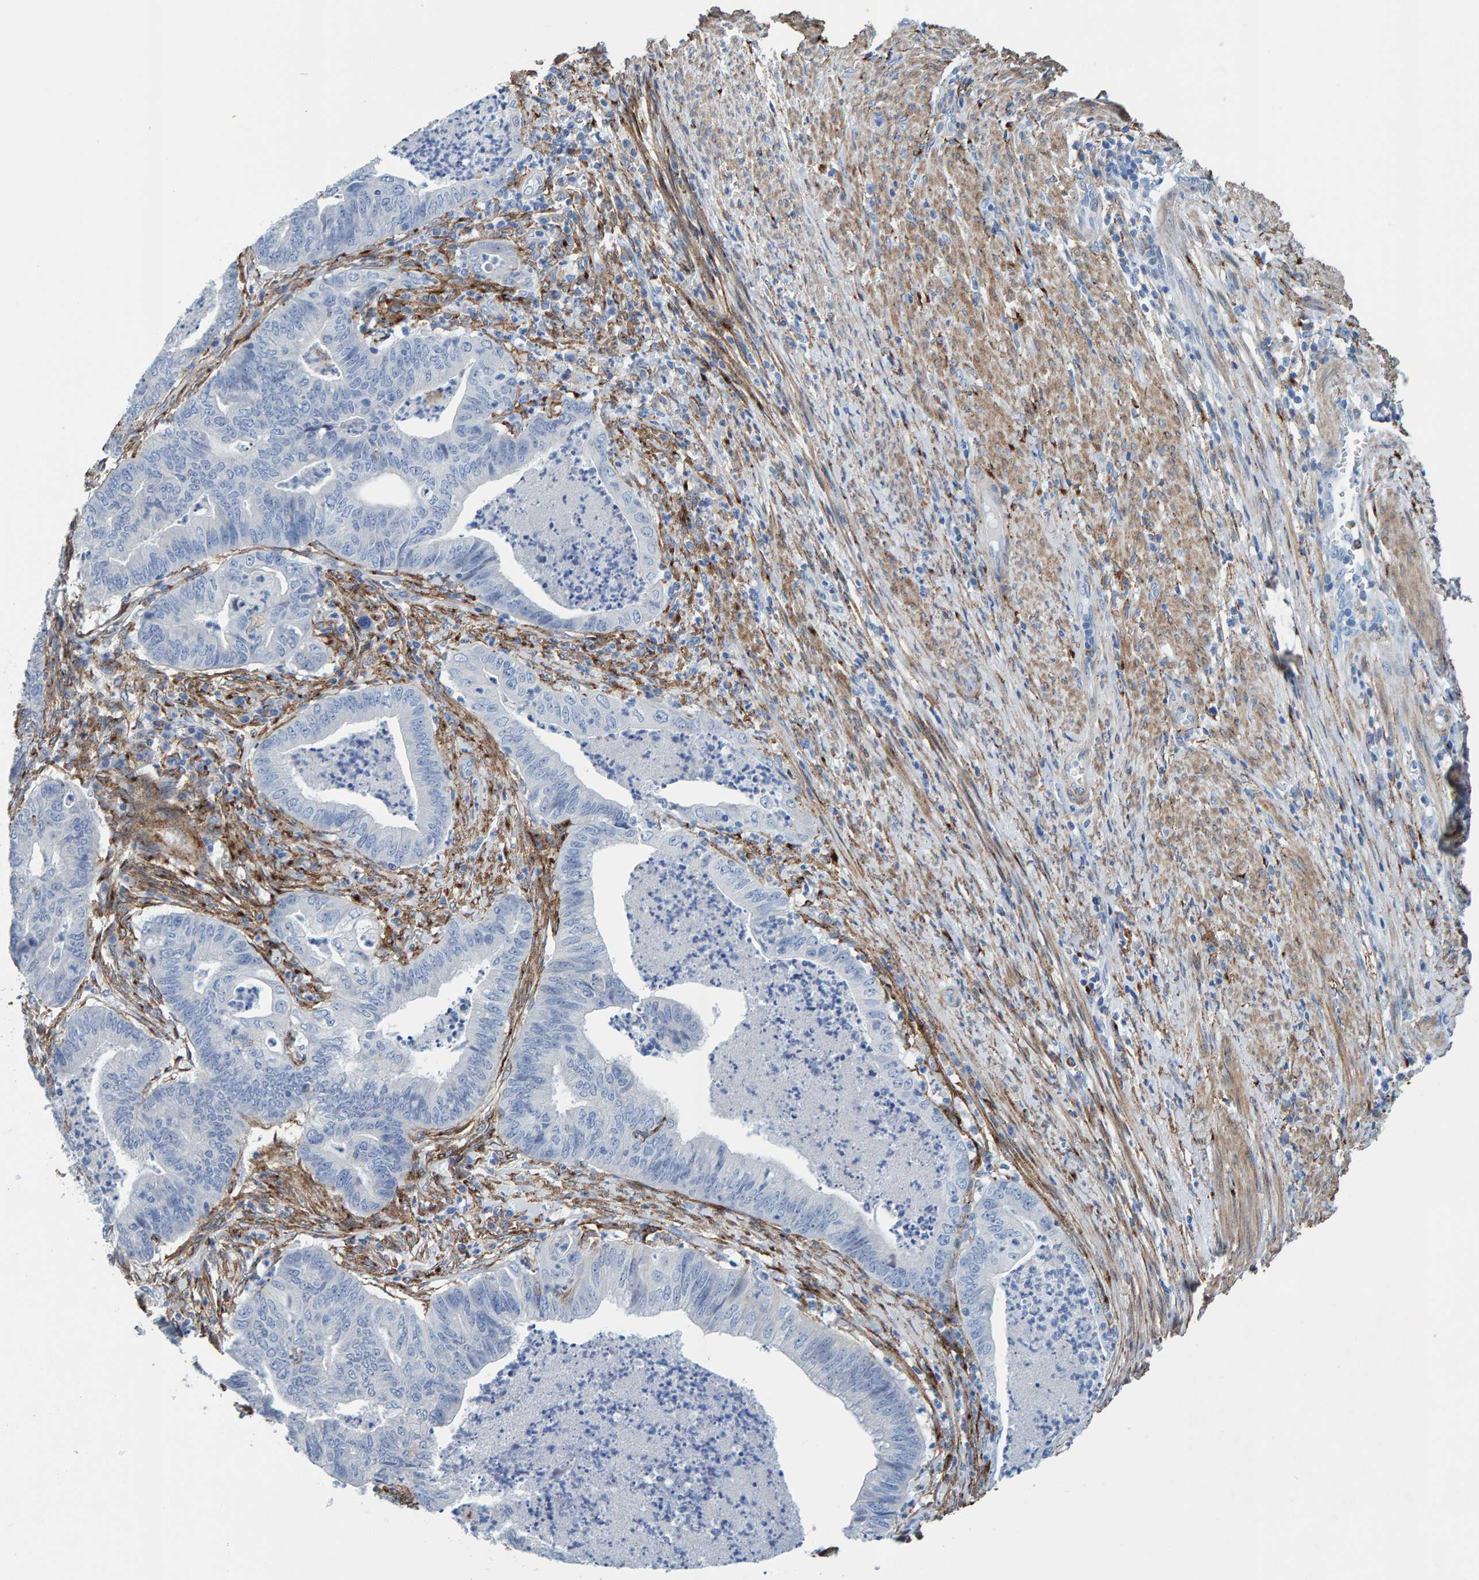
{"staining": {"intensity": "negative", "quantity": "none", "location": "none"}, "tissue": "endometrial cancer", "cell_type": "Tumor cells", "image_type": "cancer", "snomed": [{"axis": "morphology", "description": "Polyp, NOS"}, {"axis": "morphology", "description": "Adenocarcinoma, NOS"}, {"axis": "morphology", "description": "Adenoma, NOS"}, {"axis": "topography", "description": "Endometrium"}], "caption": "Immunohistochemistry histopathology image of neoplastic tissue: endometrial cancer (polyp) stained with DAB shows no significant protein staining in tumor cells.", "gene": "LRP1", "patient": {"sex": "female", "age": 79}}